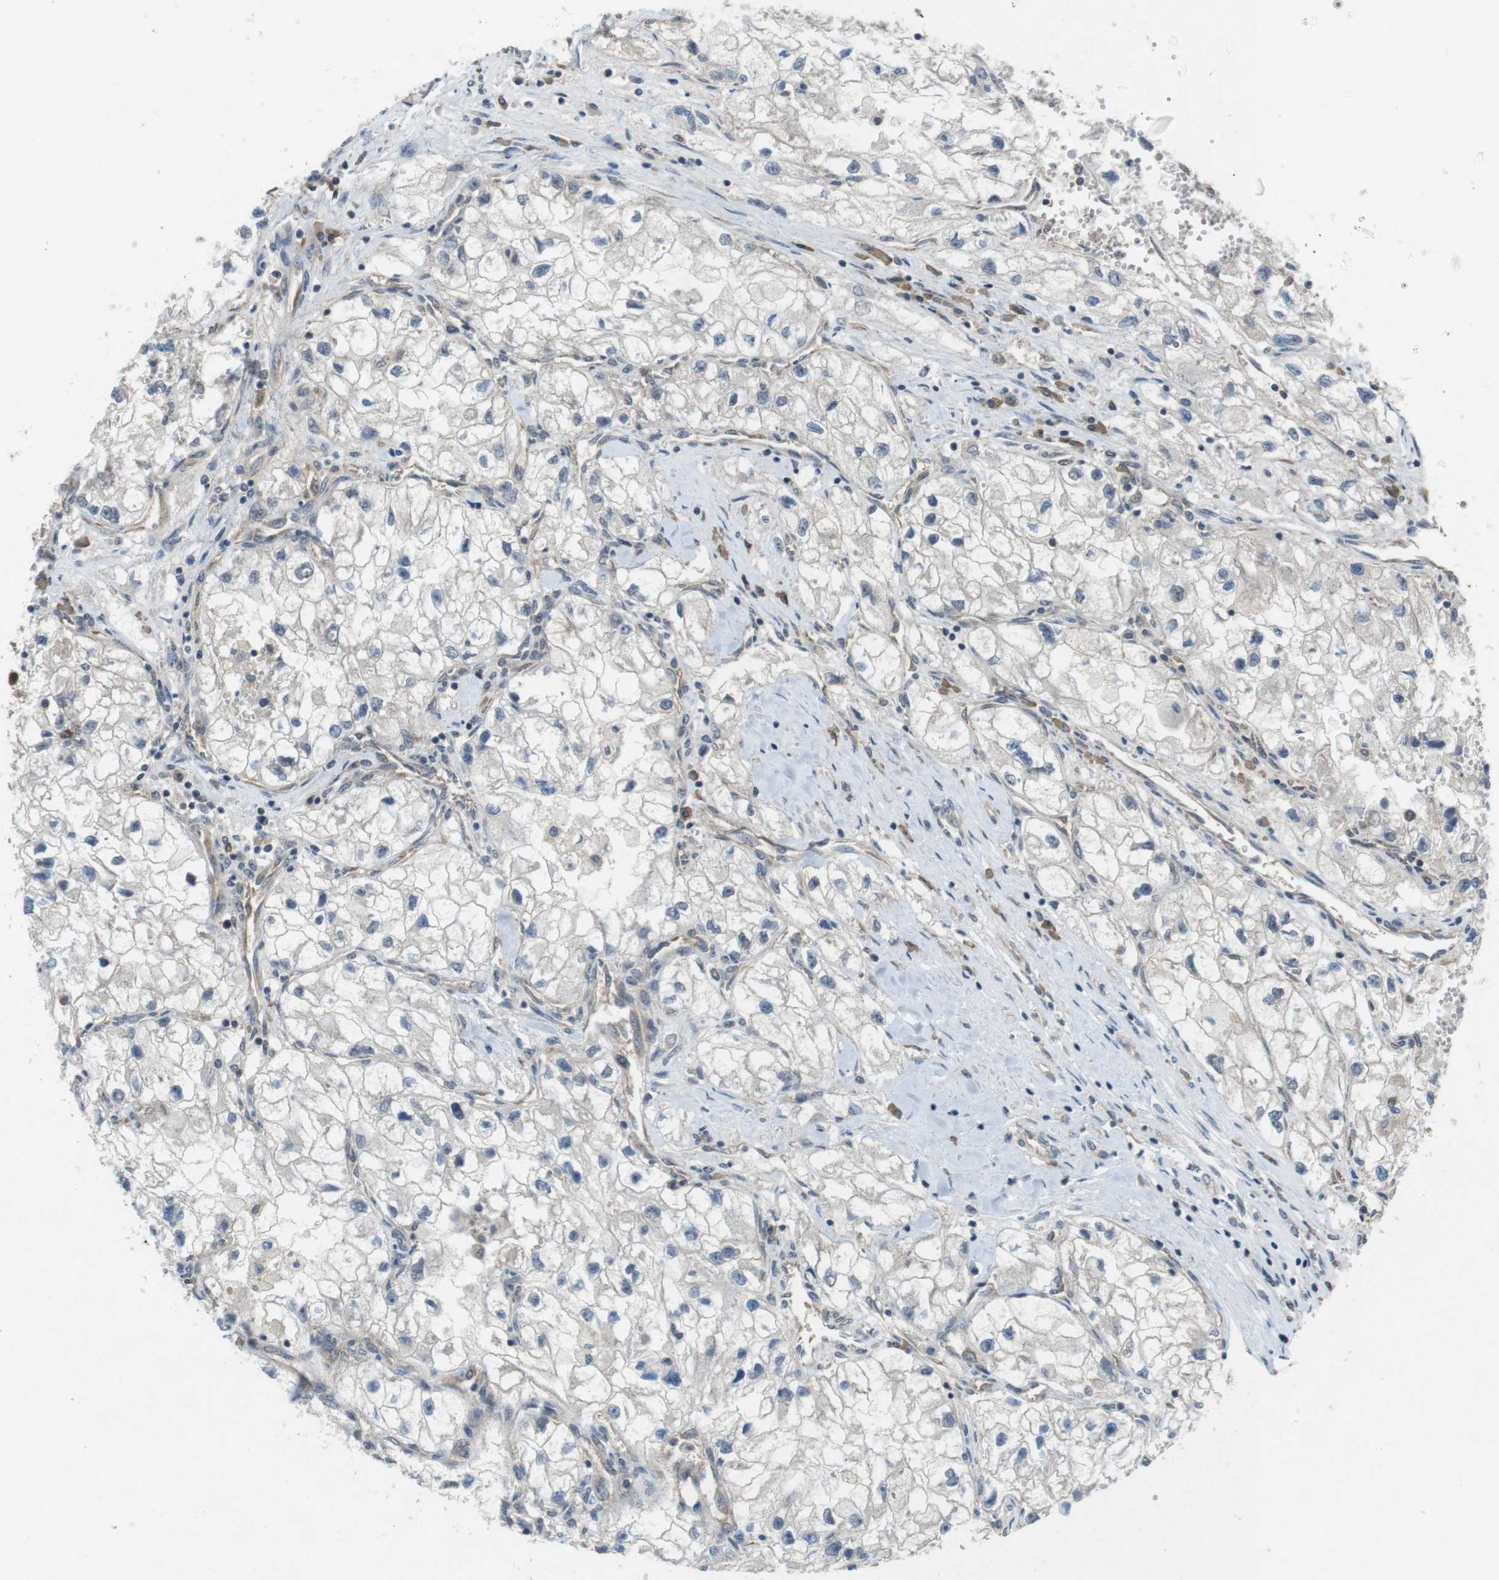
{"staining": {"intensity": "negative", "quantity": "none", "location": "none"}, "tissue": "renal cancer", "cell_type": "Tumor cells", "image_type": "cancer", "snomed": [{"axis": "morphology", "description": "Adenocarcinoma, NOS"}, {"axis": "topography", "description": "Kidney"}], "caption": "Adenocarcinoma (renal) was stained to show a protein in brown. There is no significant positivity in tumor cells. (IHC, brightfield microscopy, high magnification).", "gene": "SUGT1", "patient": {"sex": "female", "age": 70}}